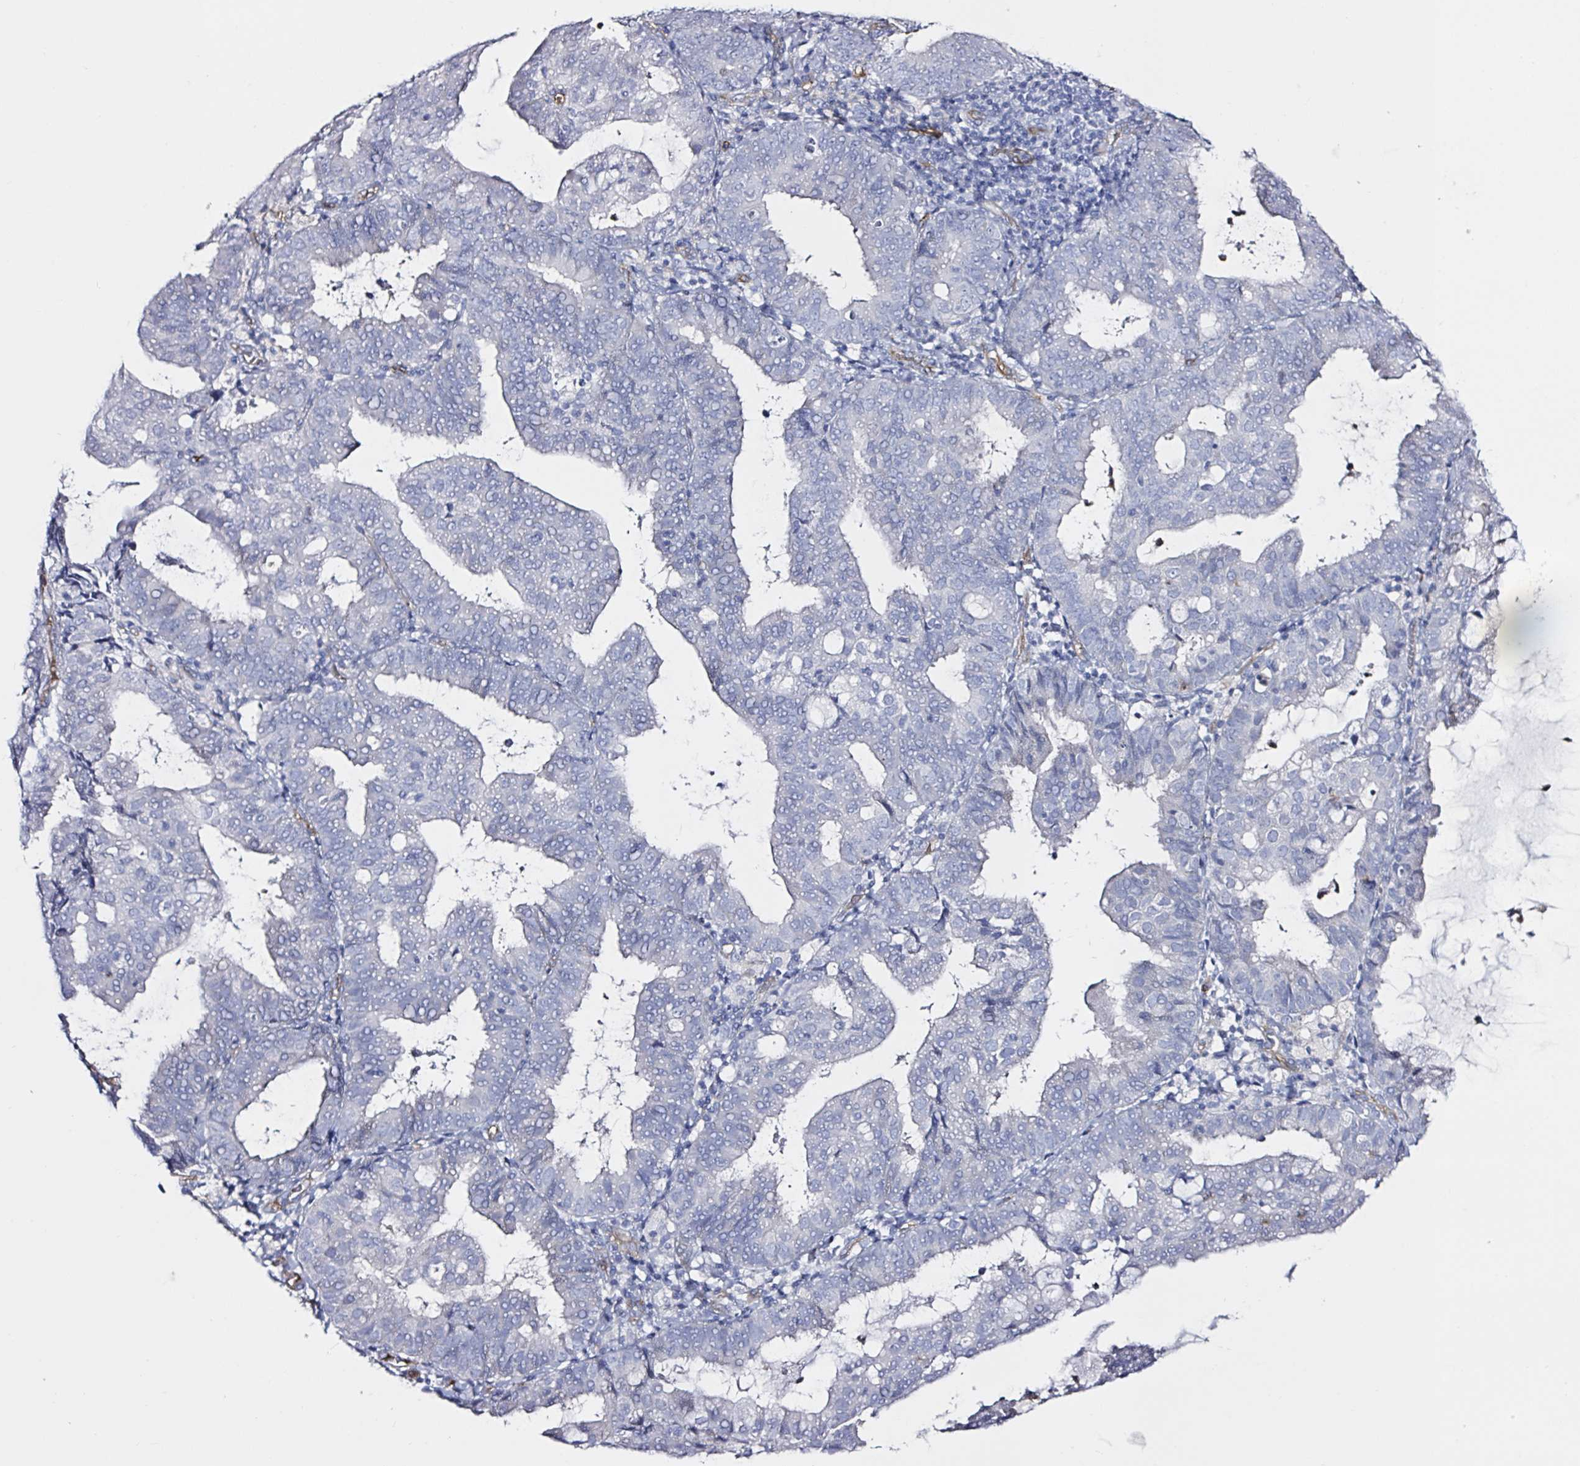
{"staining": {"intensity": "negative", "quantity": "none", "location": "none"}, "tissue": "endometrial cancer", "cell_type": "Tumor cells", "image_type": "cancer", "snomed": [{"axis": "morphology", "description": "Adenocarcinoma, NOS"}, {"axis": "topography", "description": "Endometrium"}], "caption": "There is no significant expression in tumor cells of endometrial adenocarcinoma. (Brightfield microscopy of DAB (3,3'-diaminobenzidine) IHC at high magnification).", "gene": "ACSBG2", "patient": {"sex": "female", "age": 80}}